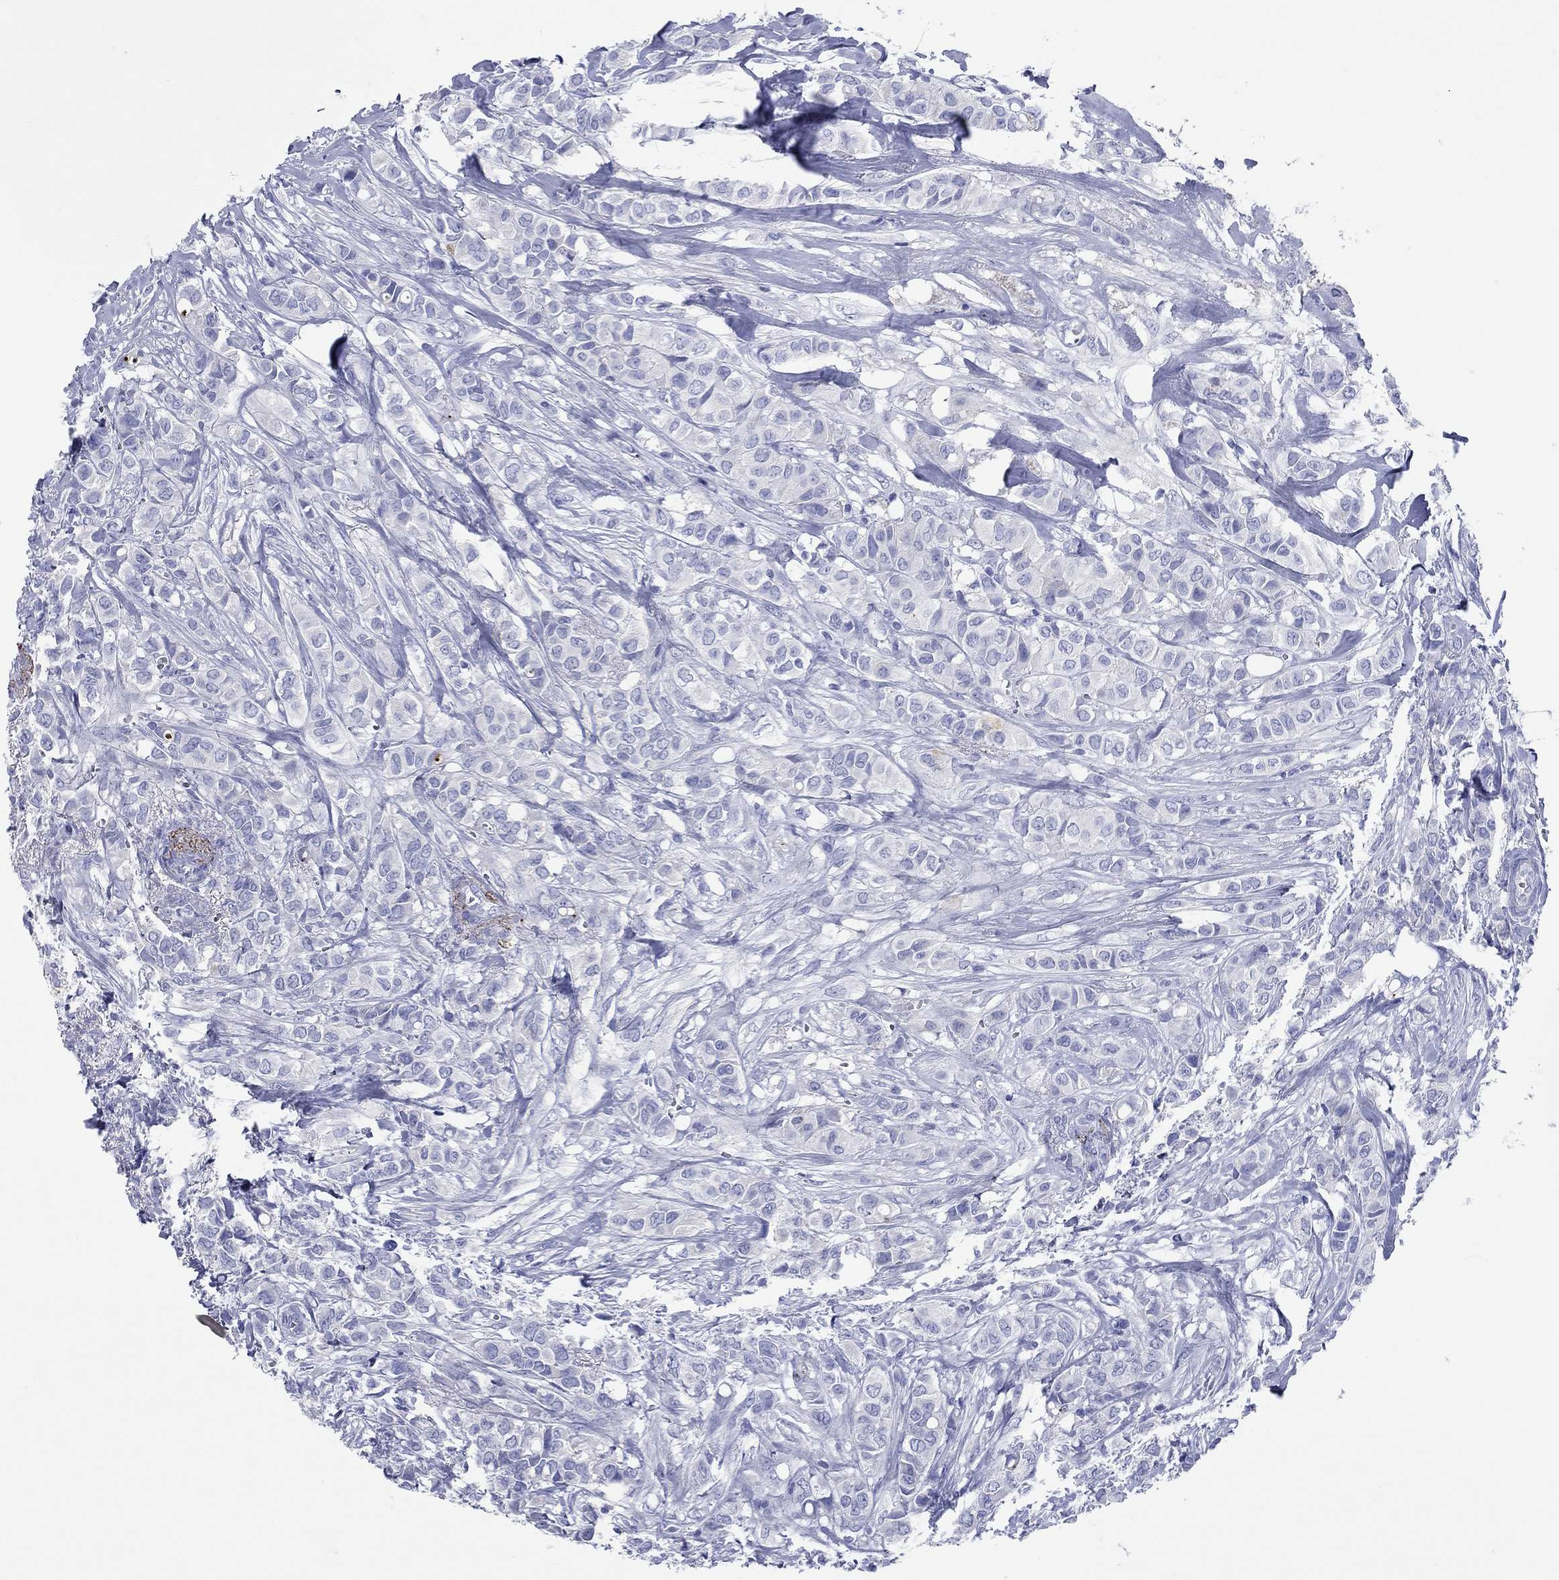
{"staining": {"intensity": "negative", "quantity": "none", "location": "none"}, "tissue": "breast cancer", "cell_type": "Tumor cells", "image_type": "cancer", "snomed": [{"axis": "morphology", "description": "Duct carcinoma"}, {"axis": "topography", "description": "Breast"}], "caption": "Tumor cells show no significant protein positivity in breast invasive ductal carcinoma. (DAB immunohistochemistry, high magnification).", "gene": "CCNA1", "patient": {"sex": "female", "age": 85}}